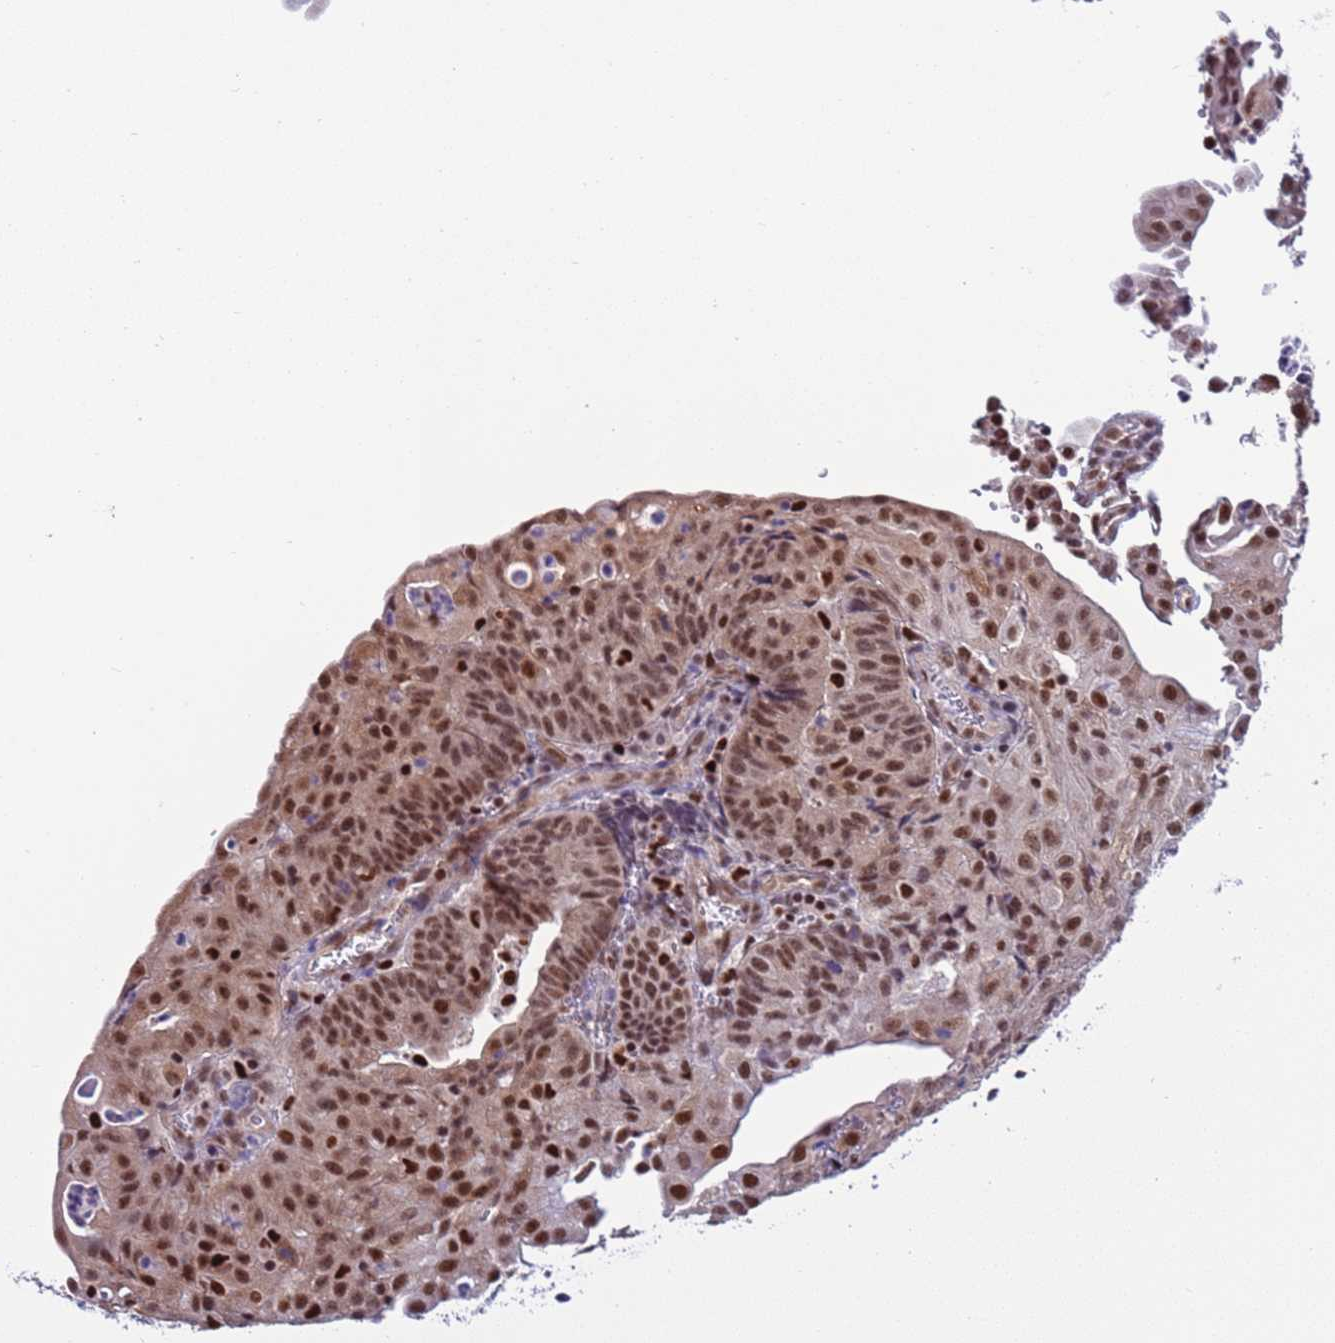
{"staining": {"intensity": "moderate", "quantity": ">75%", "location": "nuclear"}, "tissue": "endometrial cancer", "cell_type": "Tumor cells", "image_type": "cancer", "snomed": [{"axis": "morphology", "description": "Adenocarcinoma, NOS"}, {"axis": "topography", "description": "Endometrium"}], "caption": "Endometrial adenocarcinoma was stained to show a protein in brown. There is medium levels of moderate nuclear expression in about >75% of tumor cells. The staining is performed using DAB brown chromogen to label protein expression. The nuclei are counter-stained blue using hematoxylin.", "gene": "PRPF6", "patient": {"sex": "female", "age": 56}}